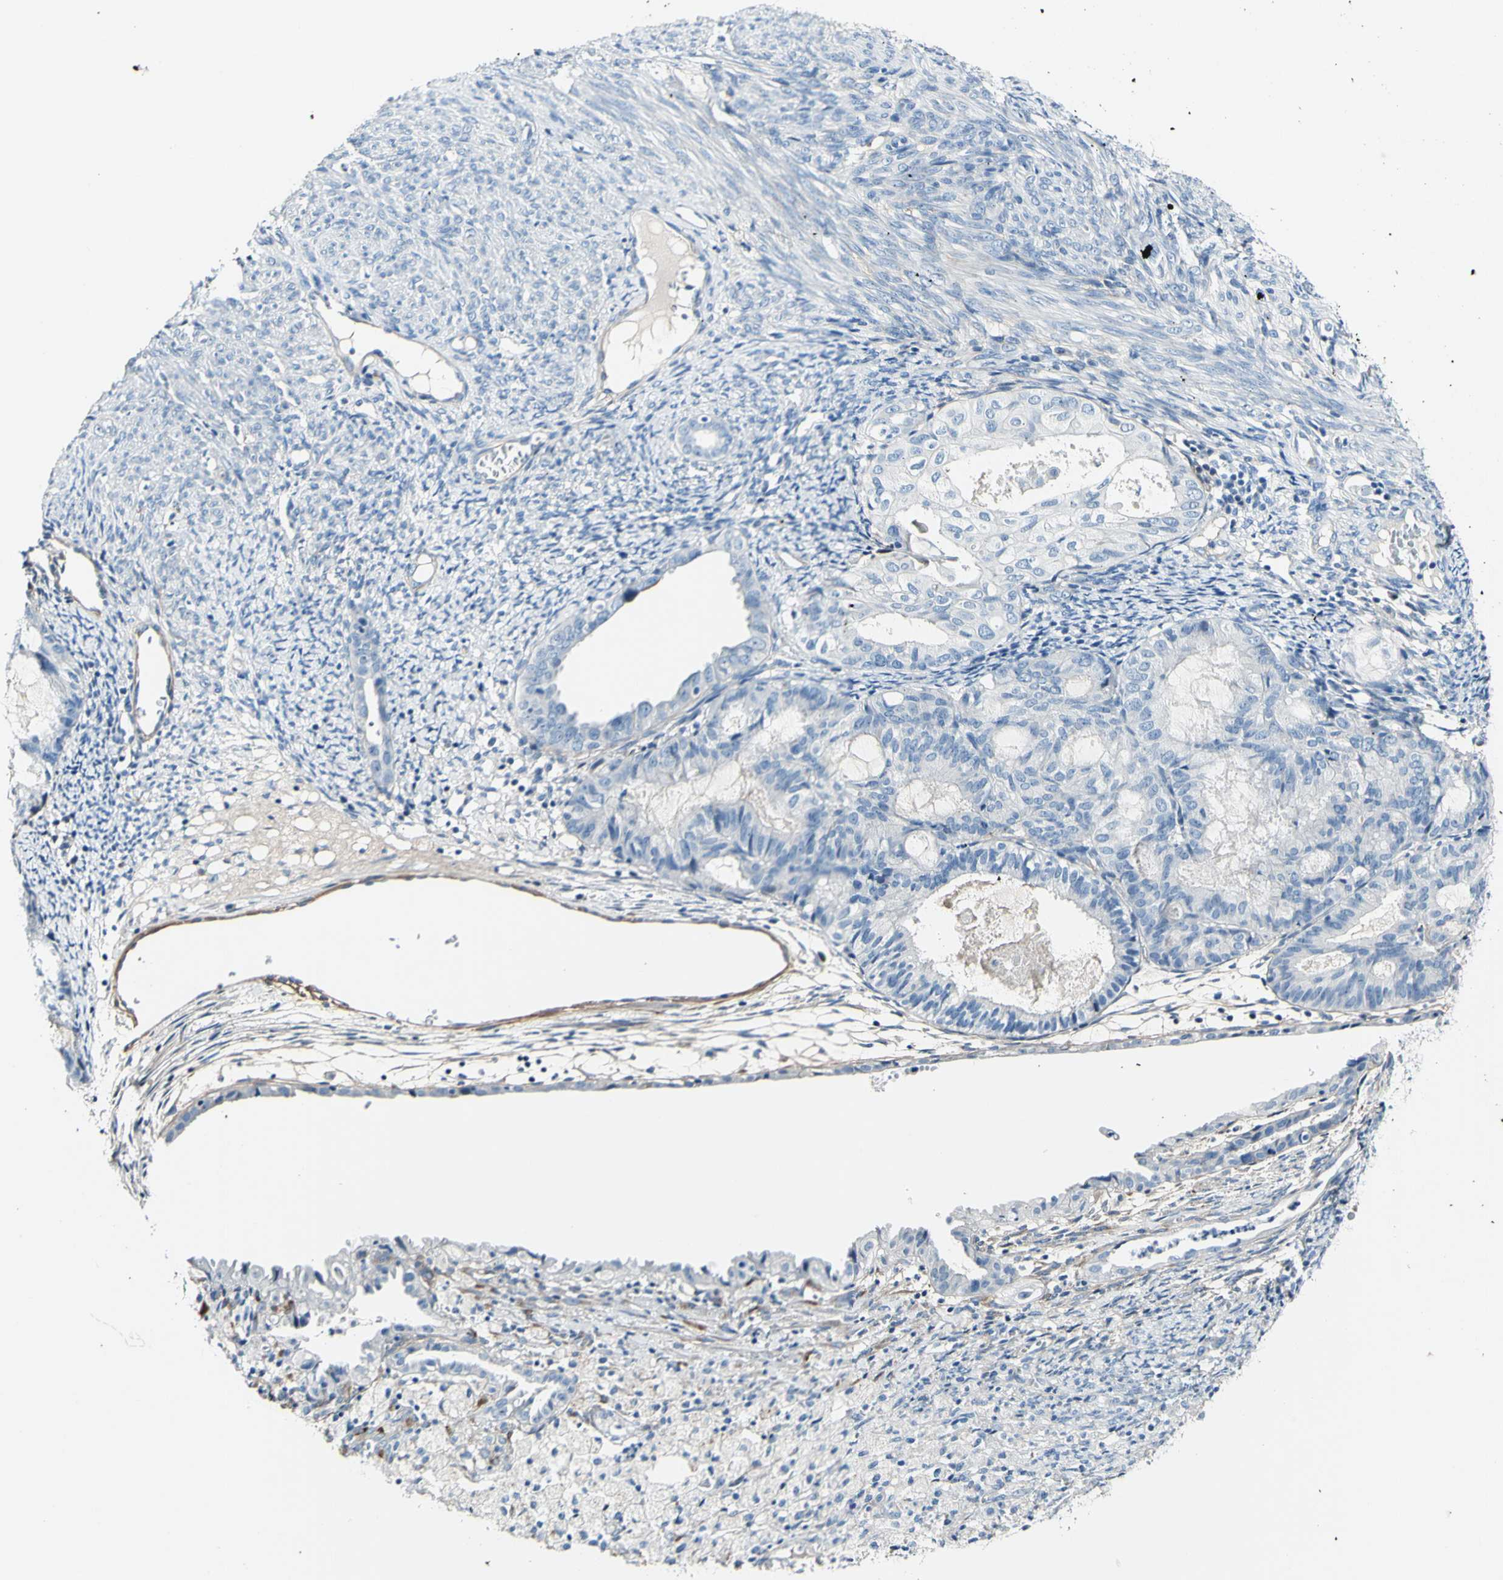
{"staining": {"intensity": "negative", "quantity": "none", "location": "none"}, "tissue": "cervical cancer", "cell_type": "Tumor cells", "image_type": "cancer", "snomed": [{"axis": "morphology", "description": "Normal tissue, NOS"}, {"axis": "morphology", "description": "Adenocarcinoma, NOS"}, {"axis": "topography", "description": "Cervix"}, {"axis": "topography", "description": "Endometrium"}], "caption": "Tumor cells show no significant expression in cervical adenocarcinoma.", "gene": "COL6A3", "patient": {"sex": "female", "age": 86}}